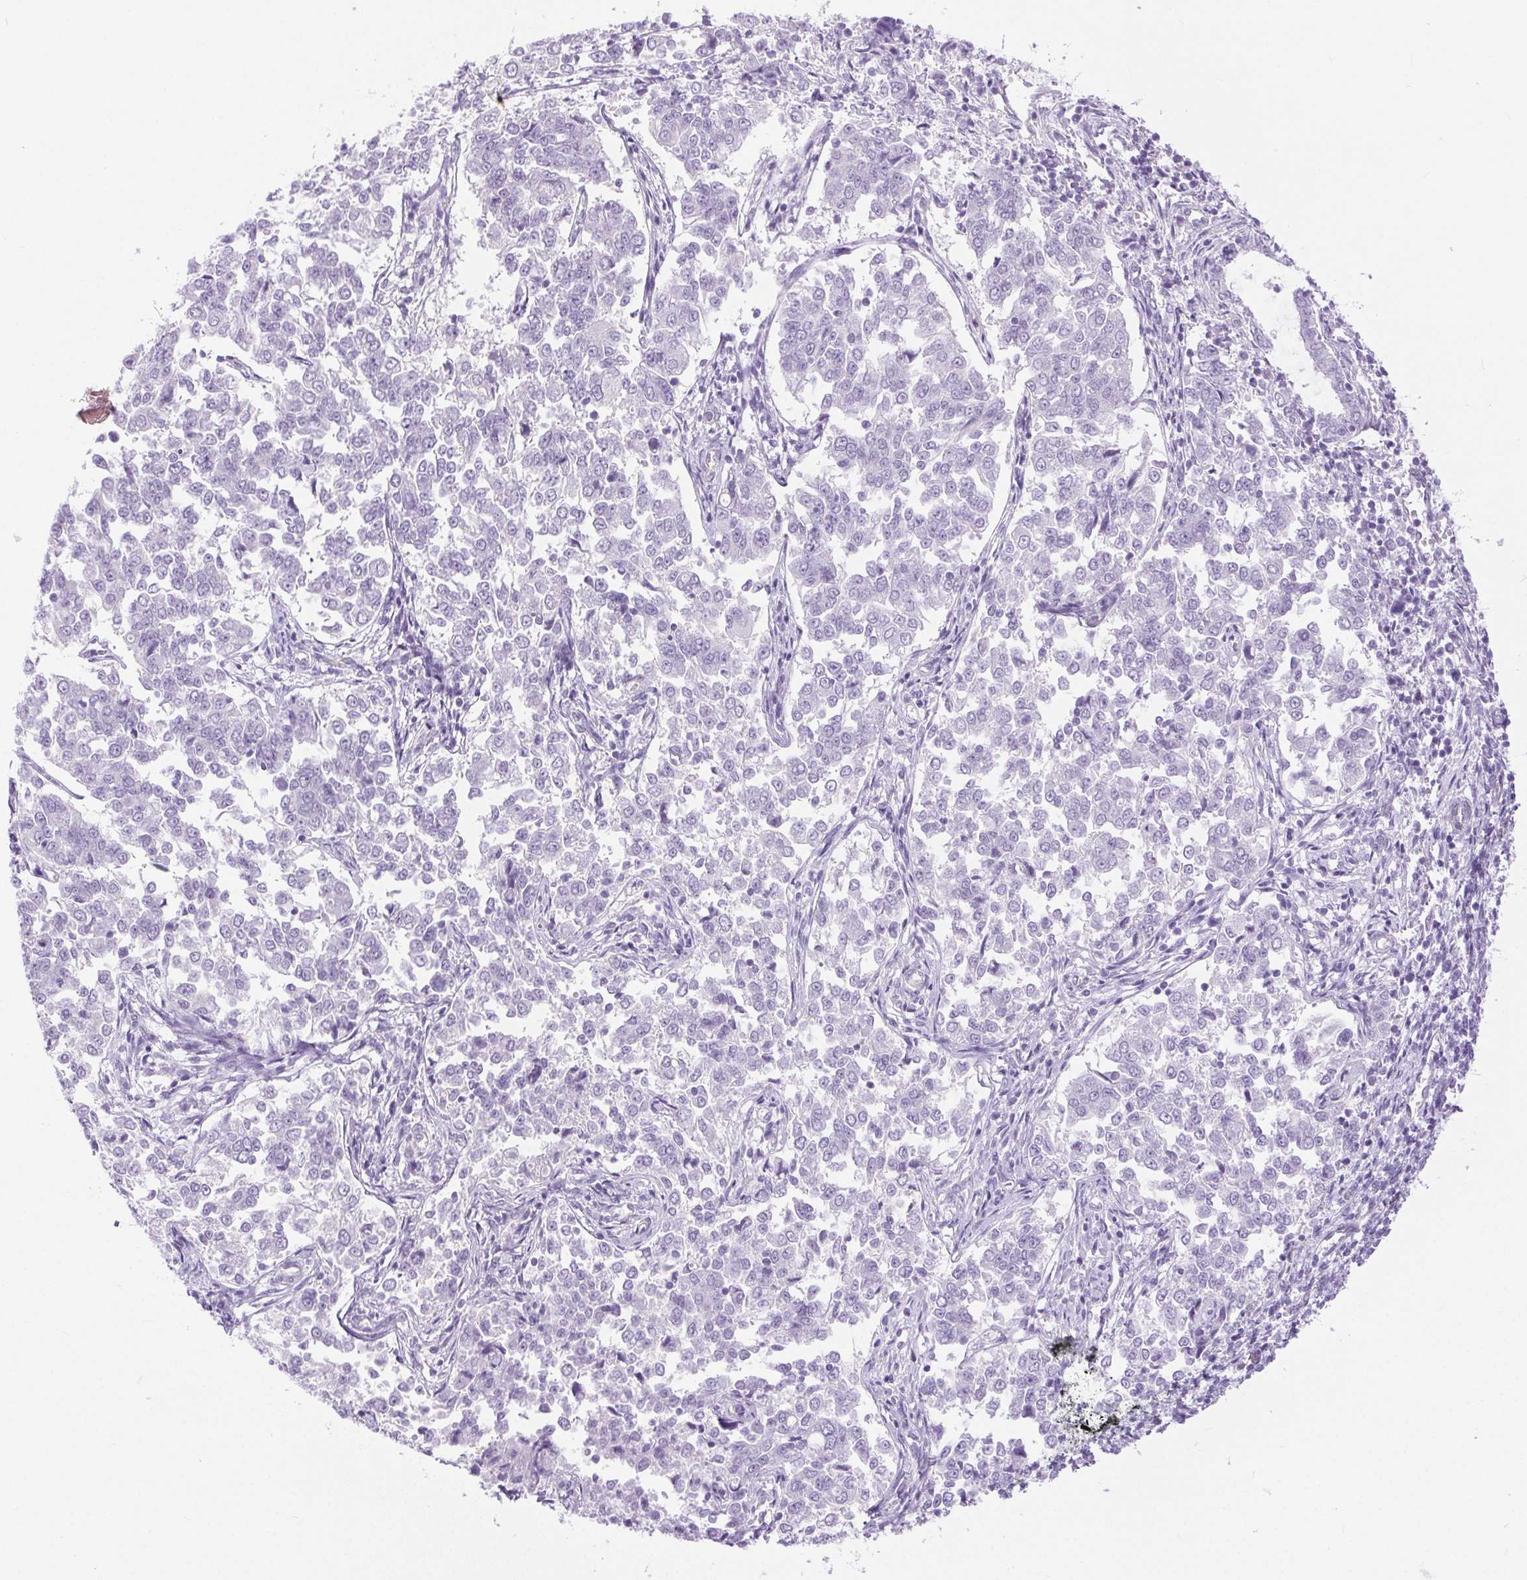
{"staining": {"intensity": "negative", "quantity": "none", "location": "none"}, "tissue": "endometrial cancer", "cell_type": "Tumor cells", "image_type": "cancer", "snomed": [{"axis": "morphology", "description": "Adenocarcinoma, NOS"}, {"axis": "topography", "description": "Endometrium"}], "caption": "IHC image of neoplastic tissue: human adenocarcinoma (endometrial) stained with DAB reveals no significant protein staining in tumor cells.", "gene": "SHCBP1L", "patient": {"sex": "female", "age": 43}}